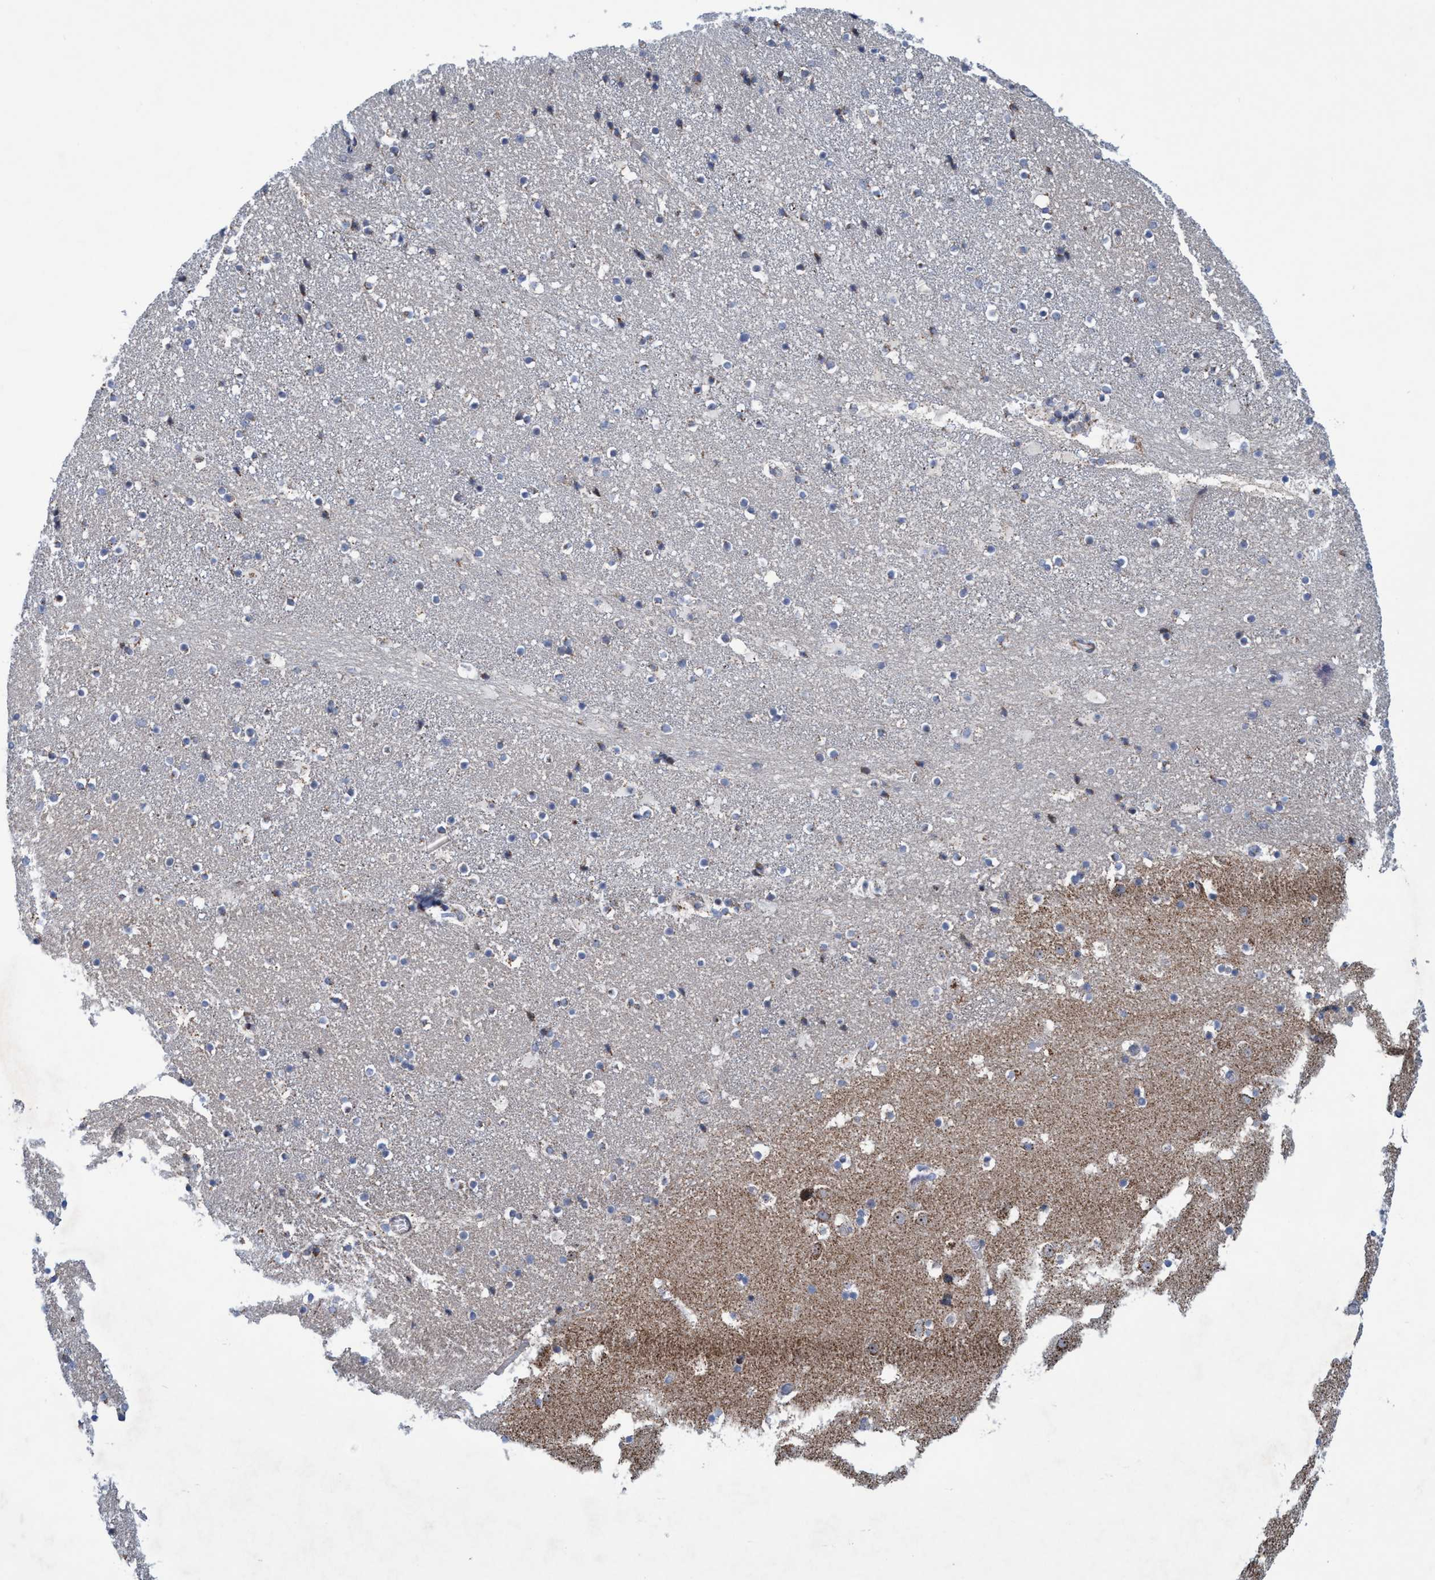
{"staining": {"intensity": "weak", "quantity": "<25%", "location": "cytoplasmic/membranous"}, "tissue": "caudate", "cell_type": "Glial cells", "image_type": "normal", "snomed": [{"axis": "morphology", "description": "Normal tissue, NOS"}, {"axis": "topography", "description": "Lateral ventricle wall"}], "caption": "Glial cells show no significant protein expression in unremarkable caudate. The staining is performed using DAB (3,3'-diaminobenzidine) brown chromogen with nuclei counter-stained in using hematoxylin.", "gene": "POLR1F", "patient": {"sex": "male", "age": 45}}